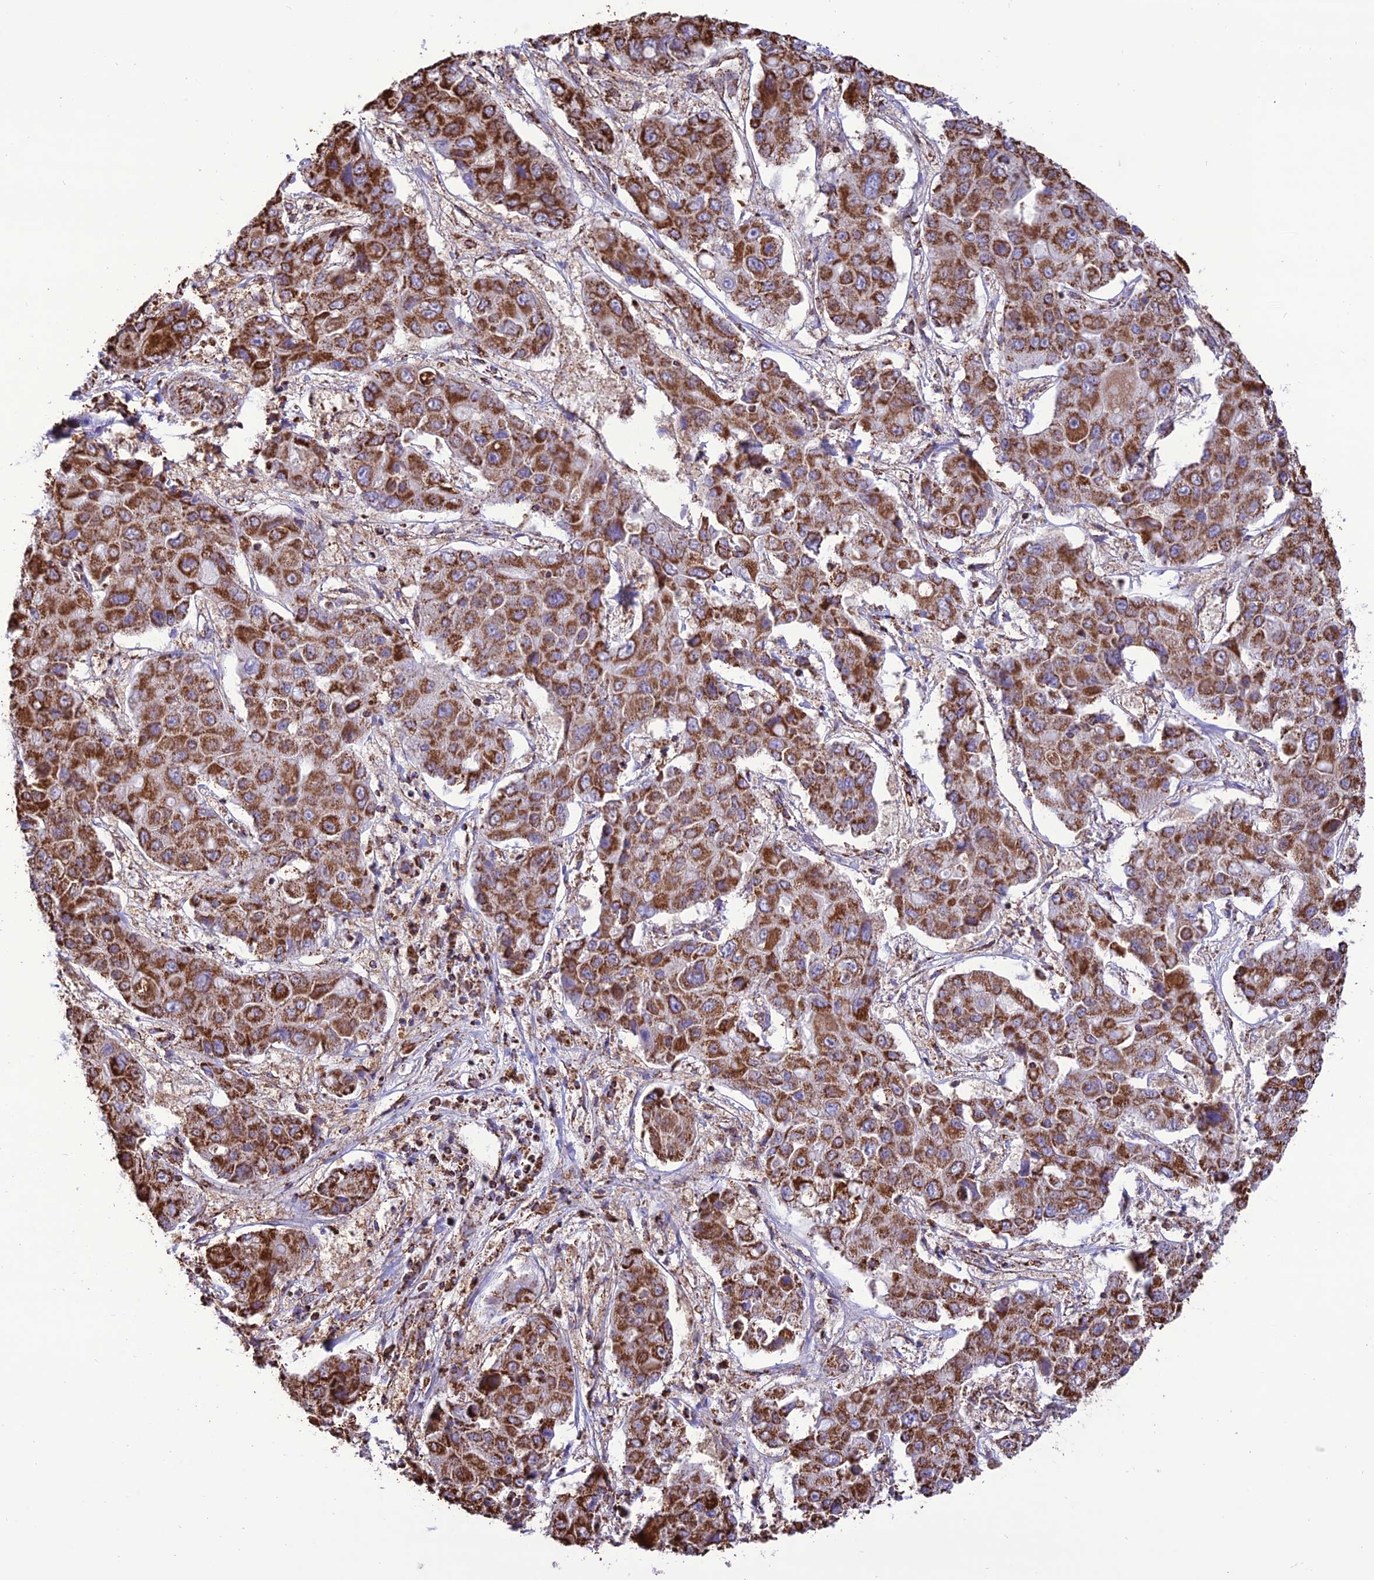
{"staining": {"intensity": "strong", "quantity": ">75%", "location": "cytoplasmic/membranous"}, "tissue": "liver cancer", "cell_type": "Tumor cells", "image_type": "cancer", "snomed": [{"axis": "morphology", "description": "Cholangiocarcinoma"}, {"axis": "topography", "description": "Liver"}], "caption": "The immunohistochemical stain highlights strong cytoplasmic/membranous staining in tumor cells of liver cholangiocarcinoma tissue. (DAB (3,3'-diaminobenzidine) IHC with brightfield microscopy, high magnification).", "gene": "NDUFAF1", "patient": {"sex": "male", "age": 67}}